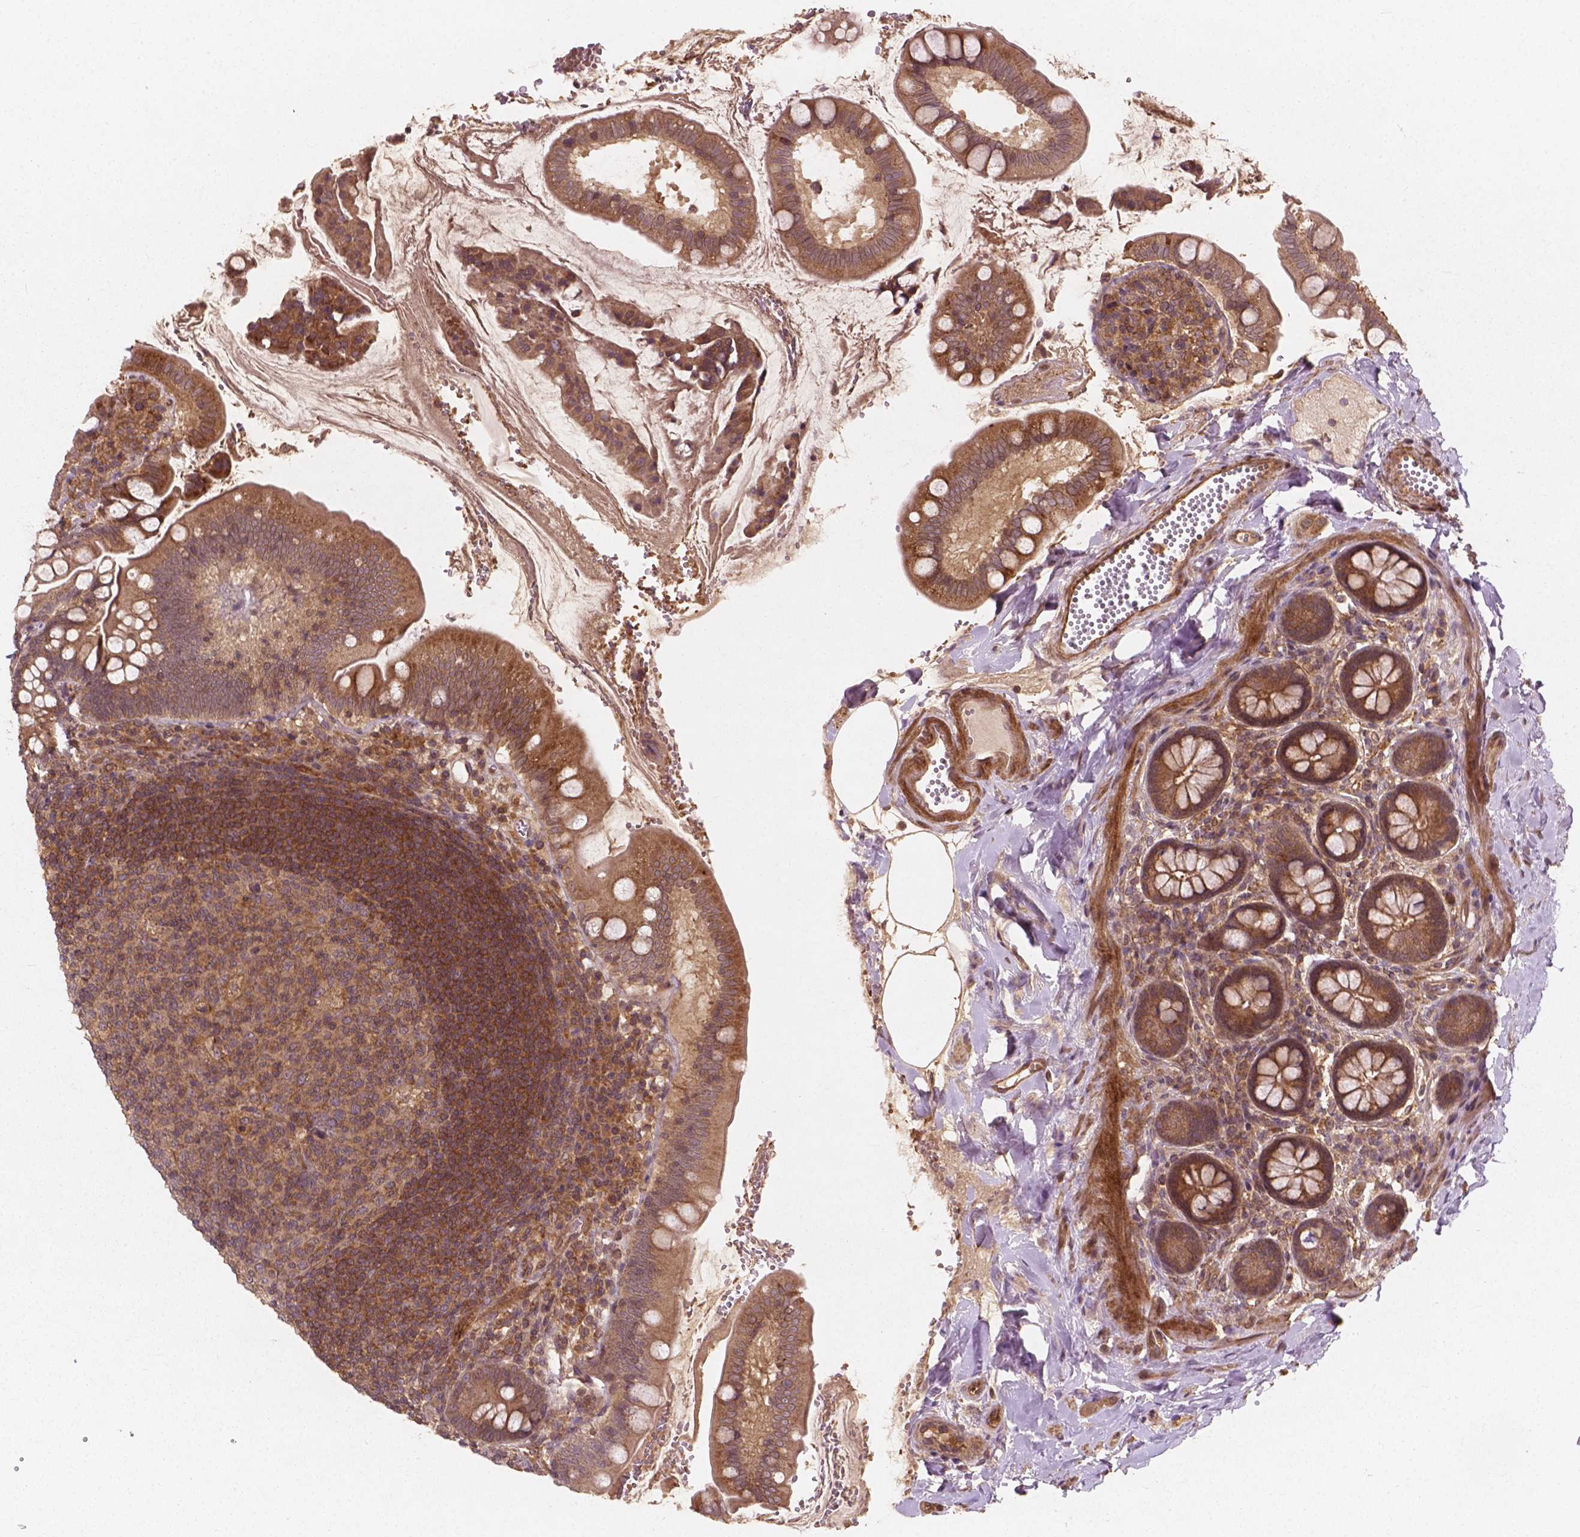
{"staining": {"intensity": "moderate", "quantity": ">75%", "location": "cytoplasmic/membranous"}, "tissue": "small intestine", "cell_type": "Glandular cells", "image_type": "normal", "snomed": [{"axis": "morphology", "description": "Normal tissue, NOS"}, {"axis": "topography", "description": "Small intestine"}], "caption": "Small intestine stained with immunohistochemistry (IHC) displays moderate cytoplasmic/membranous staining in approximately >75% of glandular cells. The staining was performed using DAB (3,3'-diaminobenzidine) to visualize the protein expression in brown, while the nuclei were stained in blue with hematoxylin (Magnification: 20x).", "gene": "CYFIP1", "patient": {"sex": "female", "age": 56}}